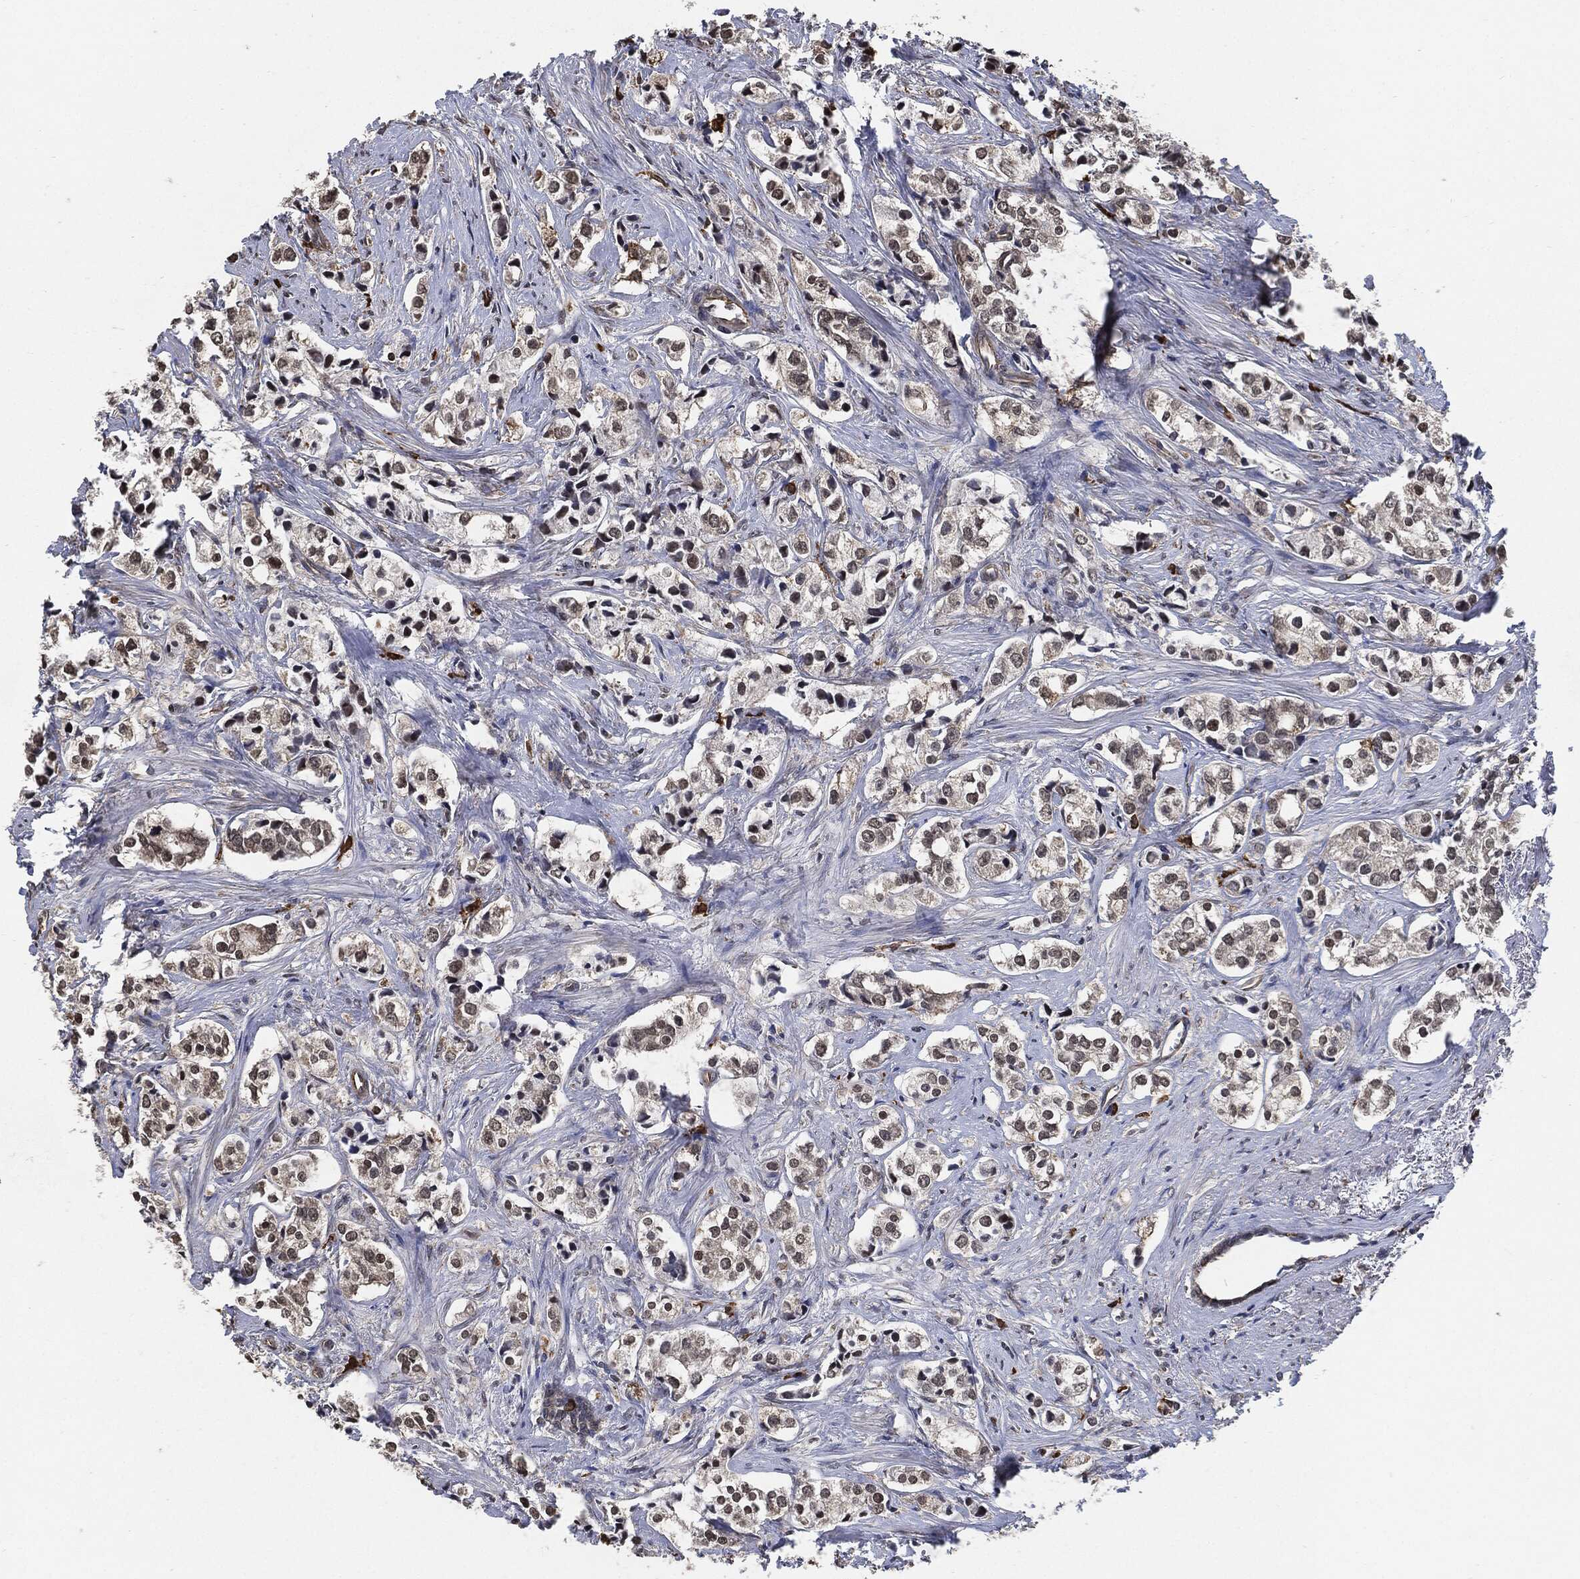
{"staining": {"intensity": "negative", "quantity": "none", "location": "none"}, "tissue": "prostate cancer", "cell_type": "Tumor cells", "image_type": "cancer", "snomed": [{"axis": "morphology", "description": "Adenocarcinoma, NOS"}, {"axis": "topography", "description": "Prostate and seminal vesicle, NOS"}], "caption": "Tumor cells are negative for brown protein staining in prostate adenocarcinoma.", "gene": "S100A9", "patient": {"sex": "male", "age": 63}}